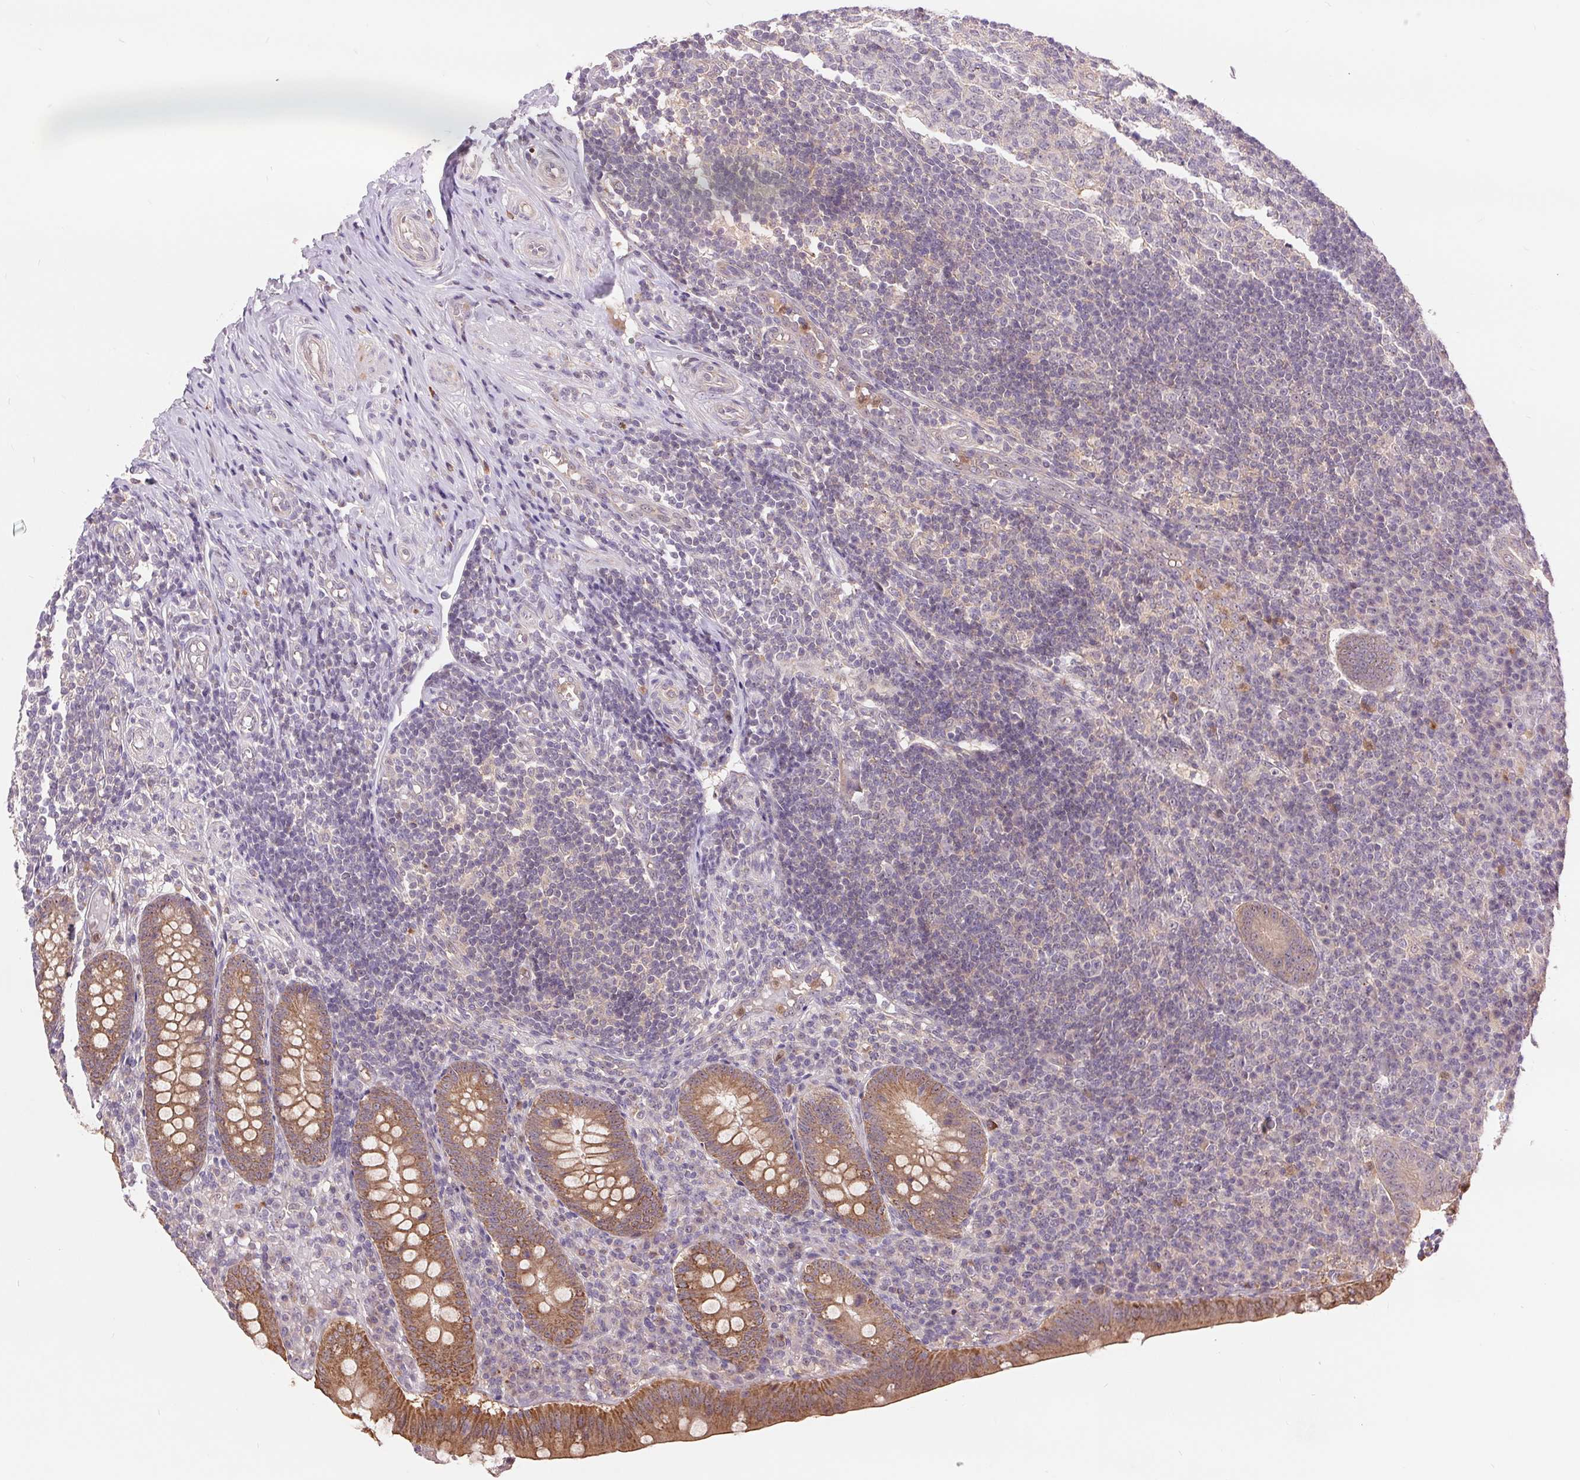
{"staining": {"intensity": "moderate", "quantity": ">75%", "location": "cytoplasmic/membranous"}, "tissue": "appendix", "cell_type": "Glandular cells", "image_type": "normal", "snomed": [{"axis": "morphology", "description": "Normal tissue, NOS"}, {"axis": "topography", "description": "Appendix"}], "caption": "Protein expression analysis of normal human appendix reveals moderate cytoplasmic/membranous staining in about >75% of glandular cells. (Brightfield microscopy of DAB IHC at high magnification).", "gene": "RANBP3L", "patient": {"sex": "male", "age": 18}}